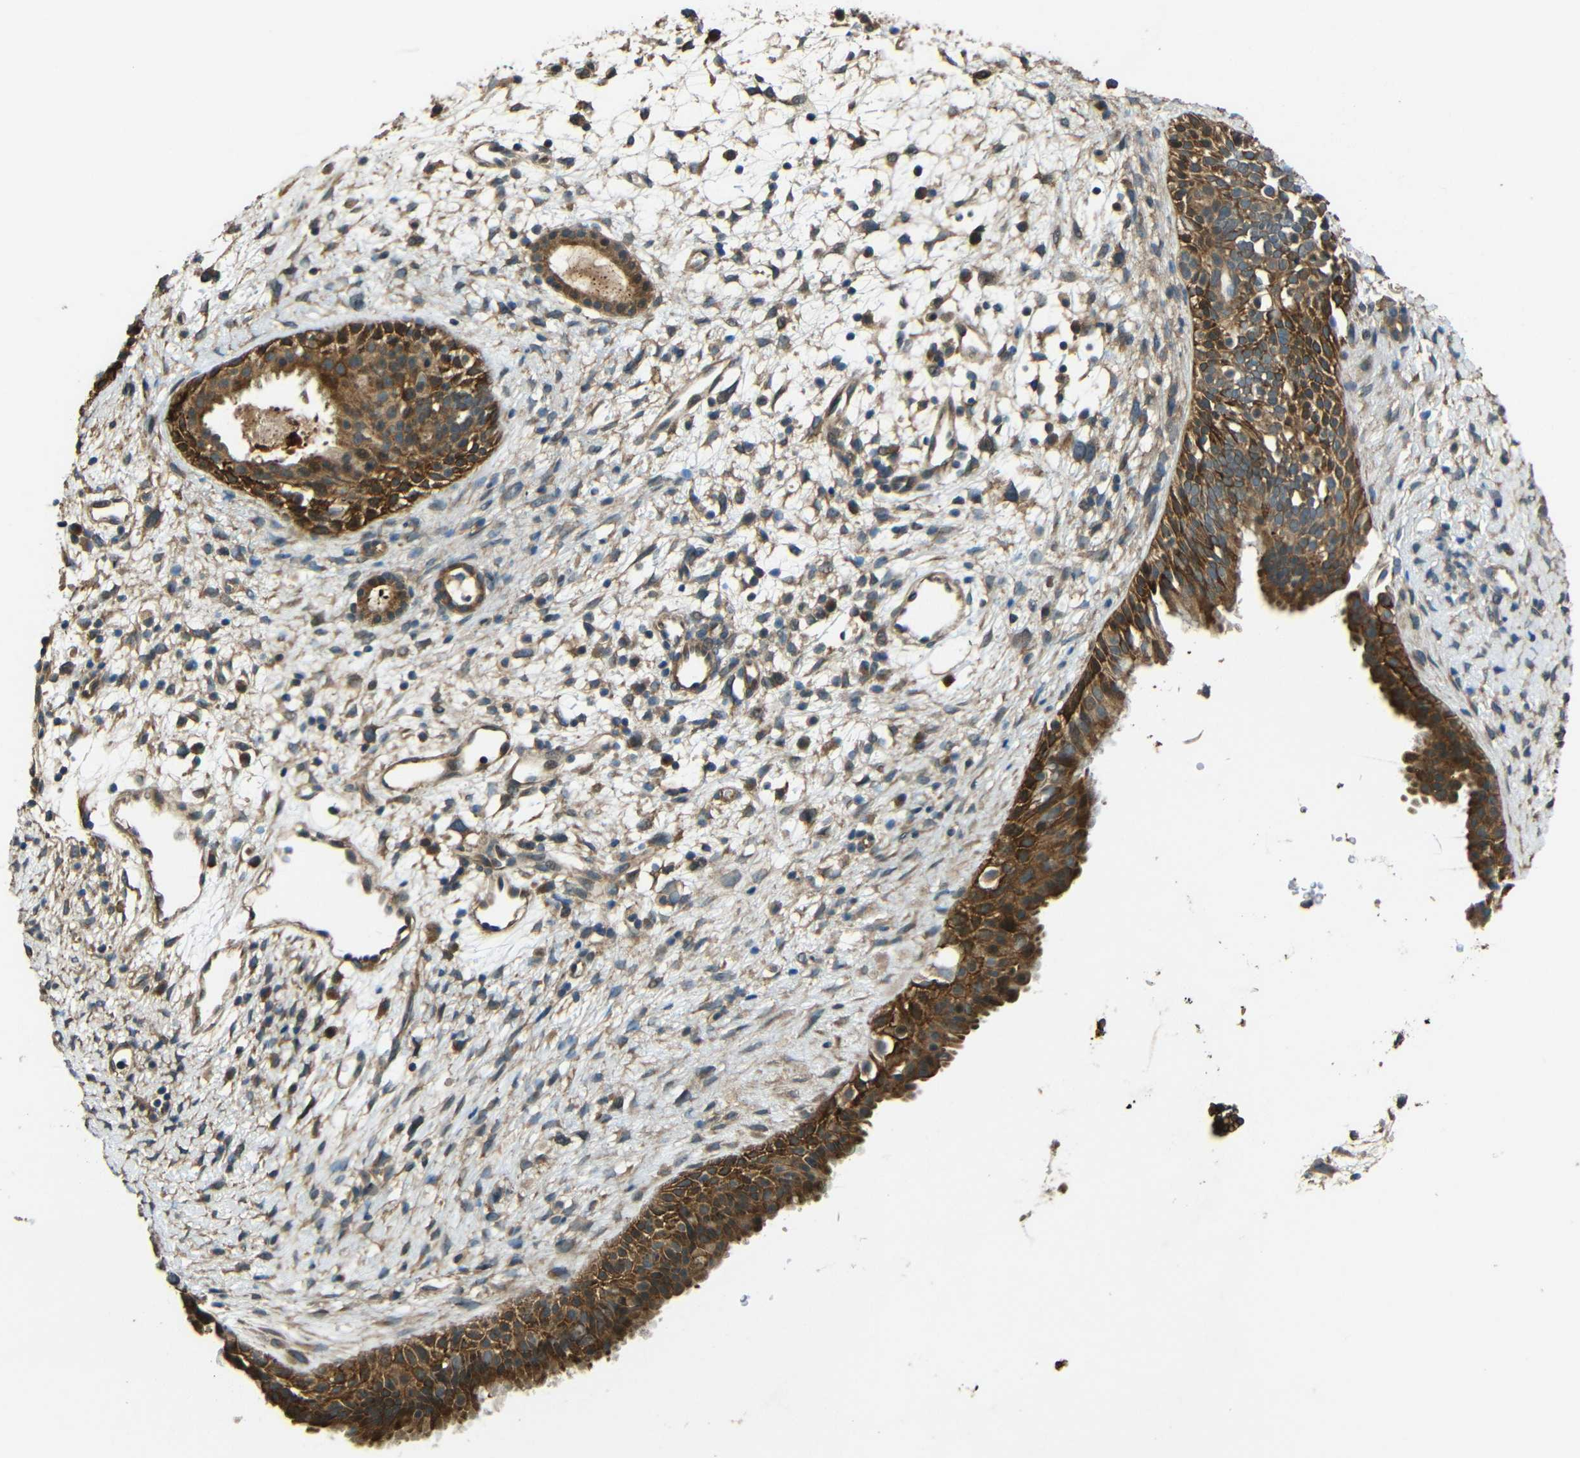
{"staining": {"intensity": "strong", "quantity": ">75%", "location": "cytoplasmic/membranous"}, "tissue": "nasopharynx", "cell_type": "Respiratory epithelial cells", "image_type": "normal", "snomed": [{"axis": "morphology", "description": "Normal tissue, NOS"}, {"axis": "topography", "description": "Nasopharynx"}], "caption": "Nasopharynx was stained to show a protein in brown. There is high levels of strong cytoplasmic/membranous positivity in about >75% of respiratory epithelial cells. Nuclei are stained in blue.", "gene": "ACACA", "patient": {"sex": "male", "age": 22}}